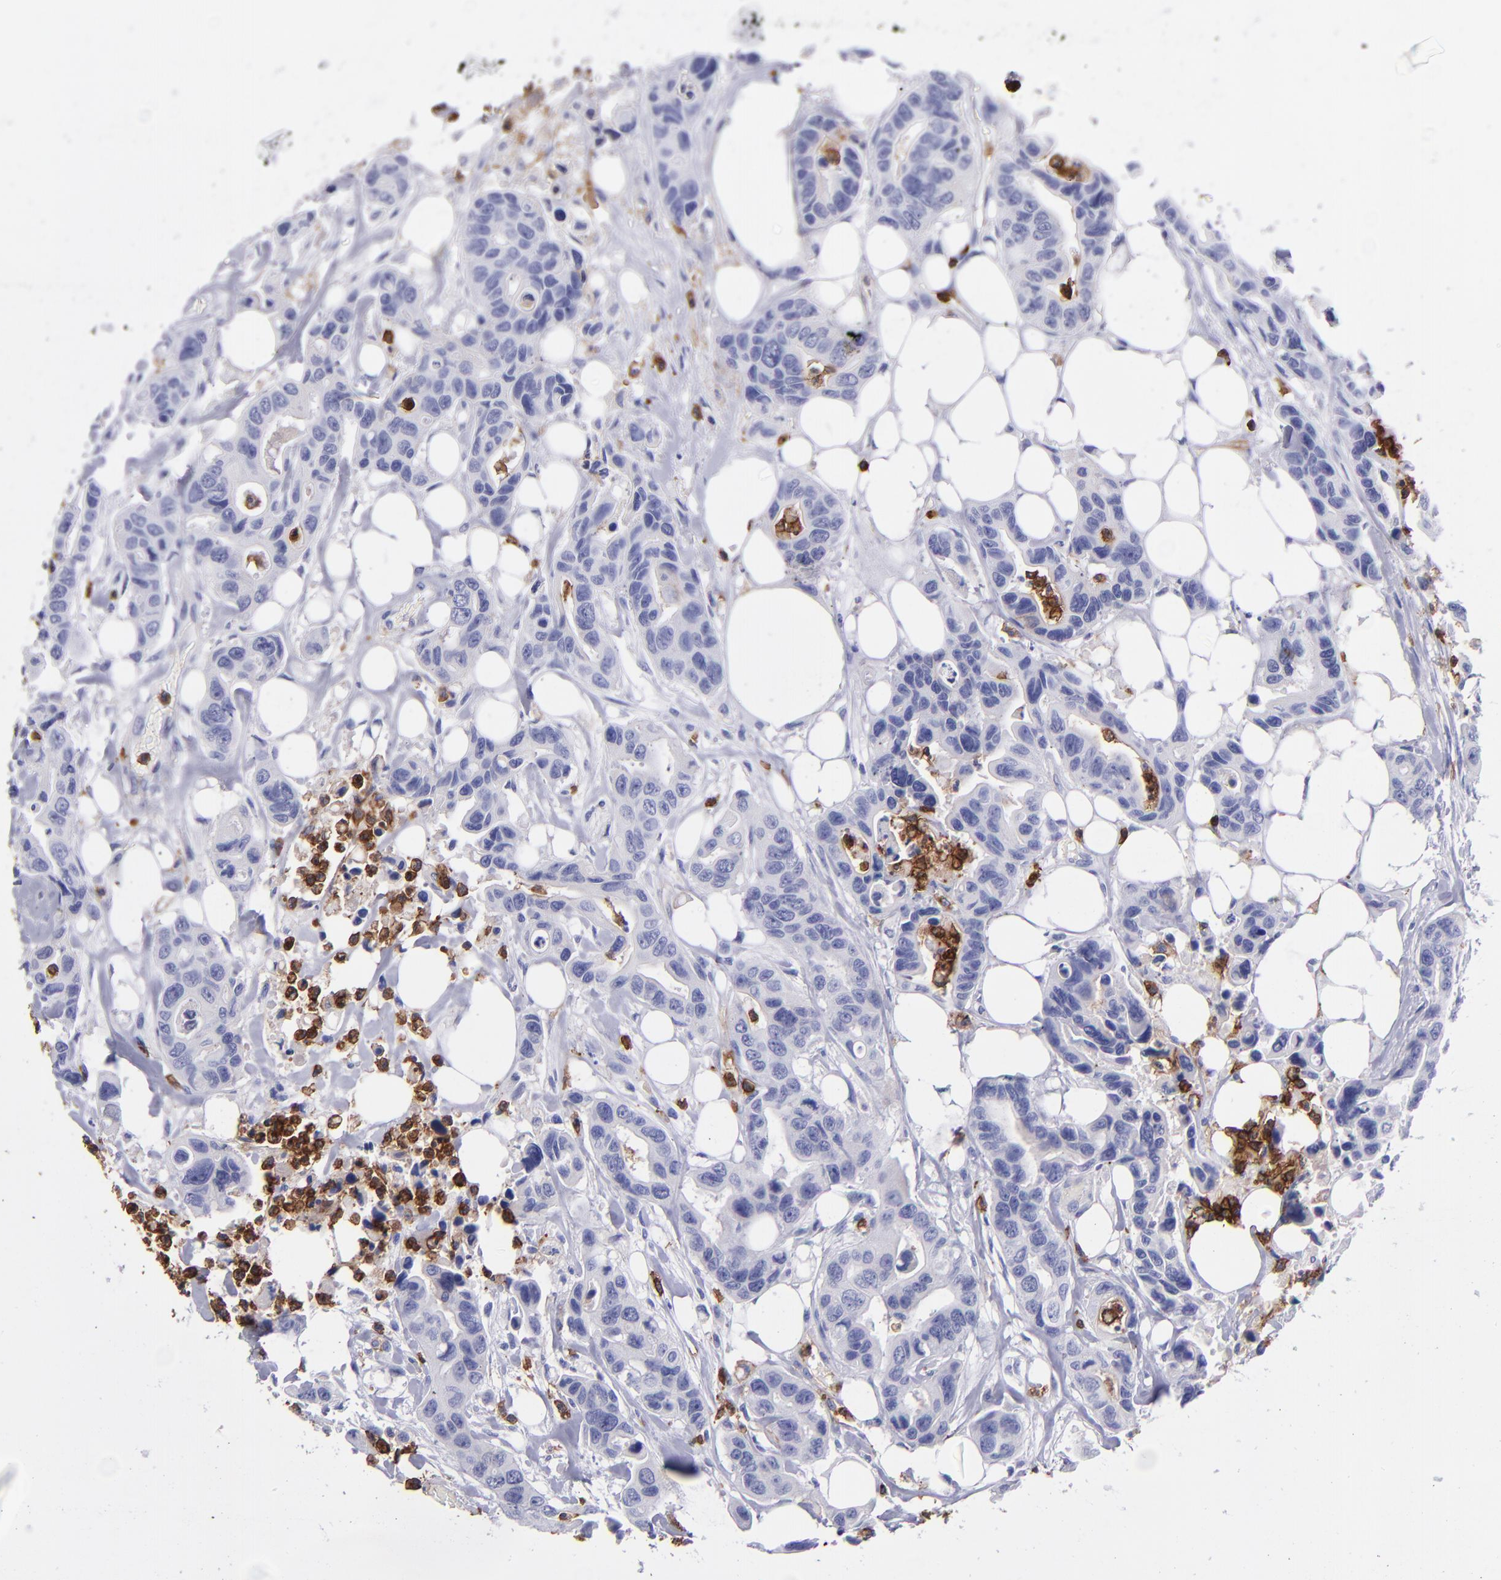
{"staining": {"intensity": "negative", "quantity": "none", "location": "none"}, "tissue": "colorectal cancer", "cell_type": "Tumor cells", "image_type": "cancer", "snomed": [{"axis": "morphology", "description": "Adenocarcinoma, NOS"}, {"axis": "topography", "description": "Colon"}], "caption": "There is no significant staining in tumor cells of colorectal cancer.", "gene": "ICAM3", "patient": {"sex": "female", "age": 70}}